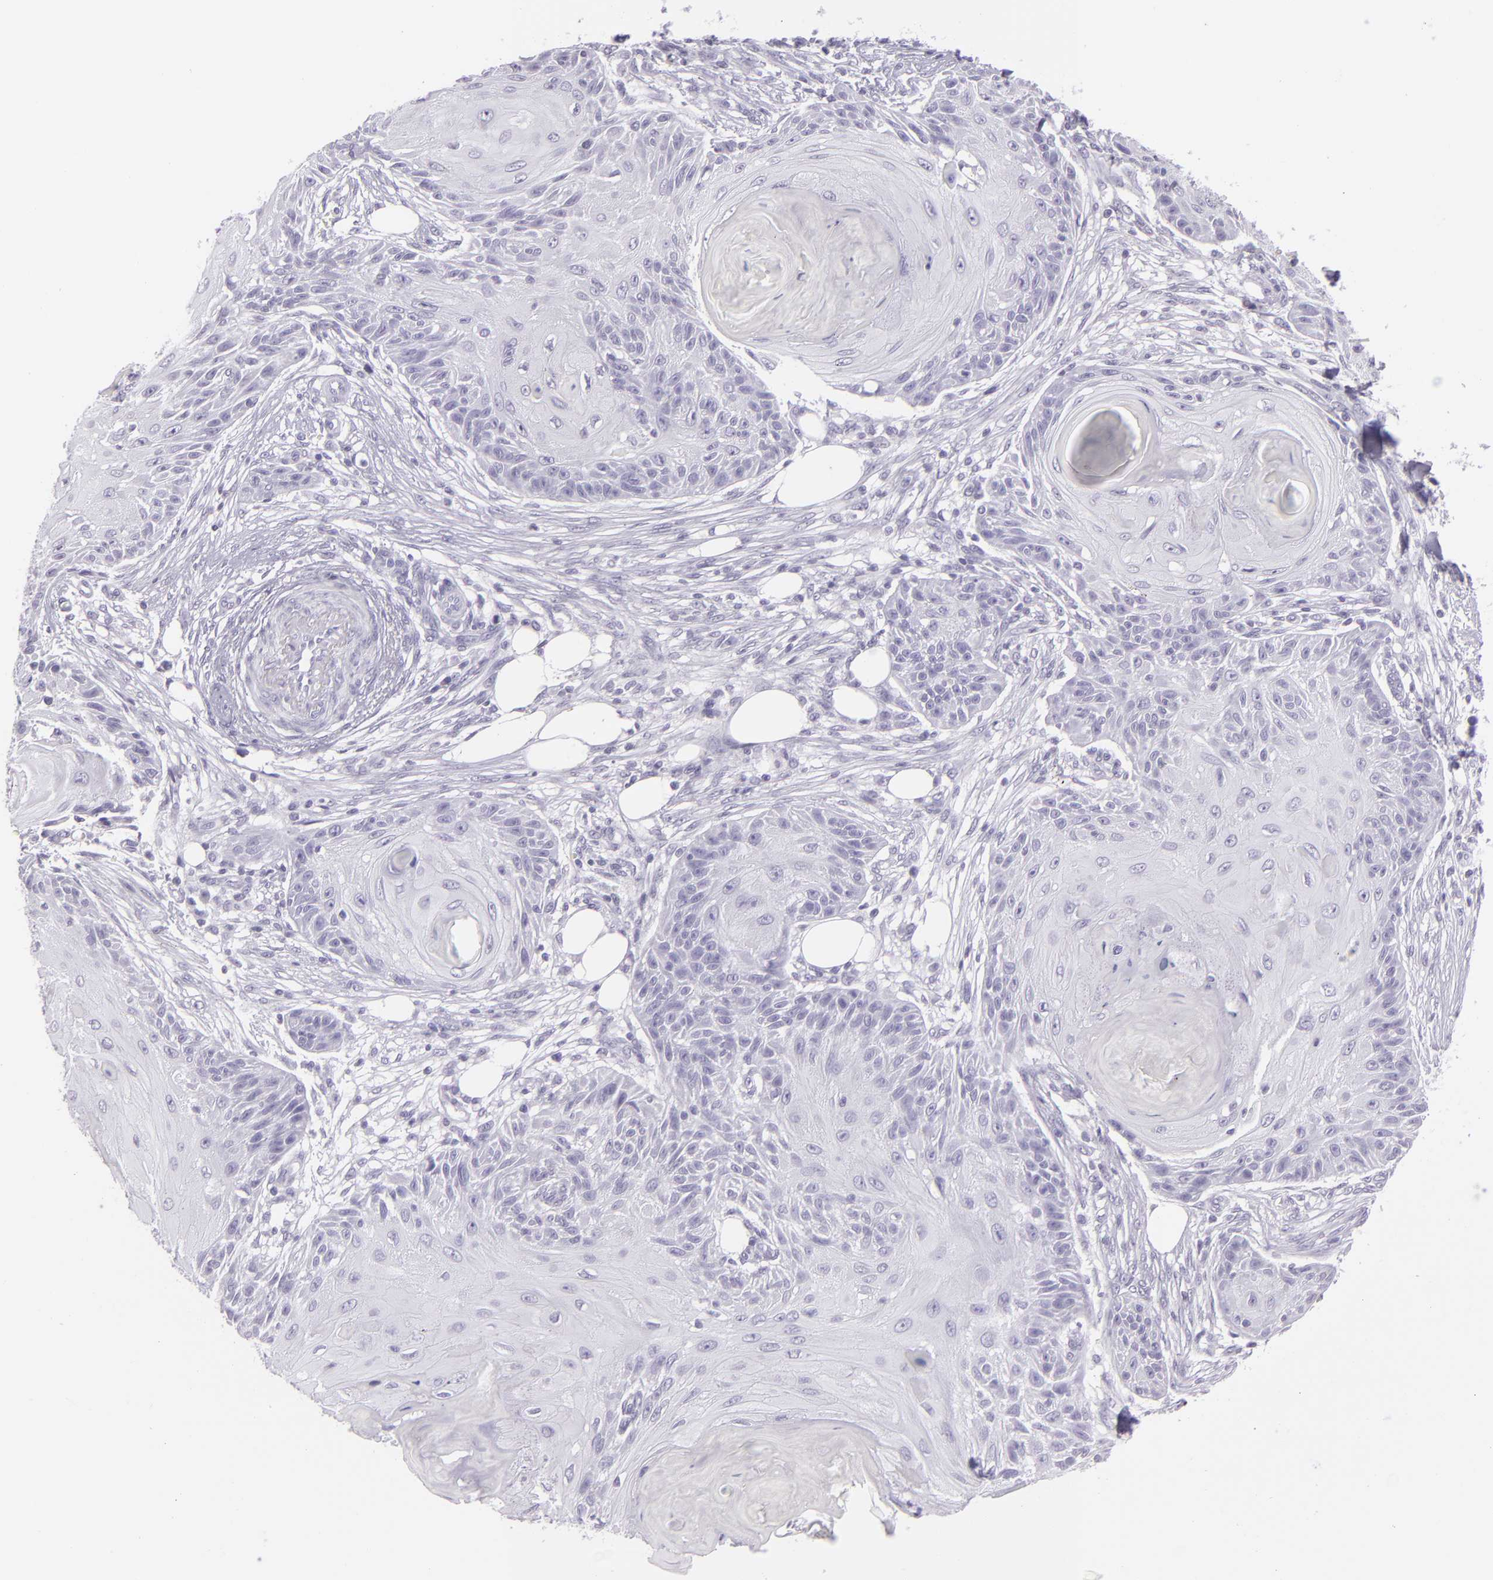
{"staining": {"intensity": "negative", "quantity": "none", "location": "none"}, "tissue": "skin cancer", "cell_type": "Tumor cells", "image_type": "cancer", "snomed": [{"axis": "morphology", "description": "Squamous cell carcinoma, NOS"}, {"axis": "topography", "description": "Skin"}], "caption": "Tumor cells show no significant positivity in skin squamous cell carcinoma. (Stains: DAB (3,3'-diaminobenzidine) immunohistochemistry with hematoxylin counter stain, Microscopy: brightfield microscopy at high magnification).", "gene": "MUC6", "patient": {"sex": "female", "age": 88}}